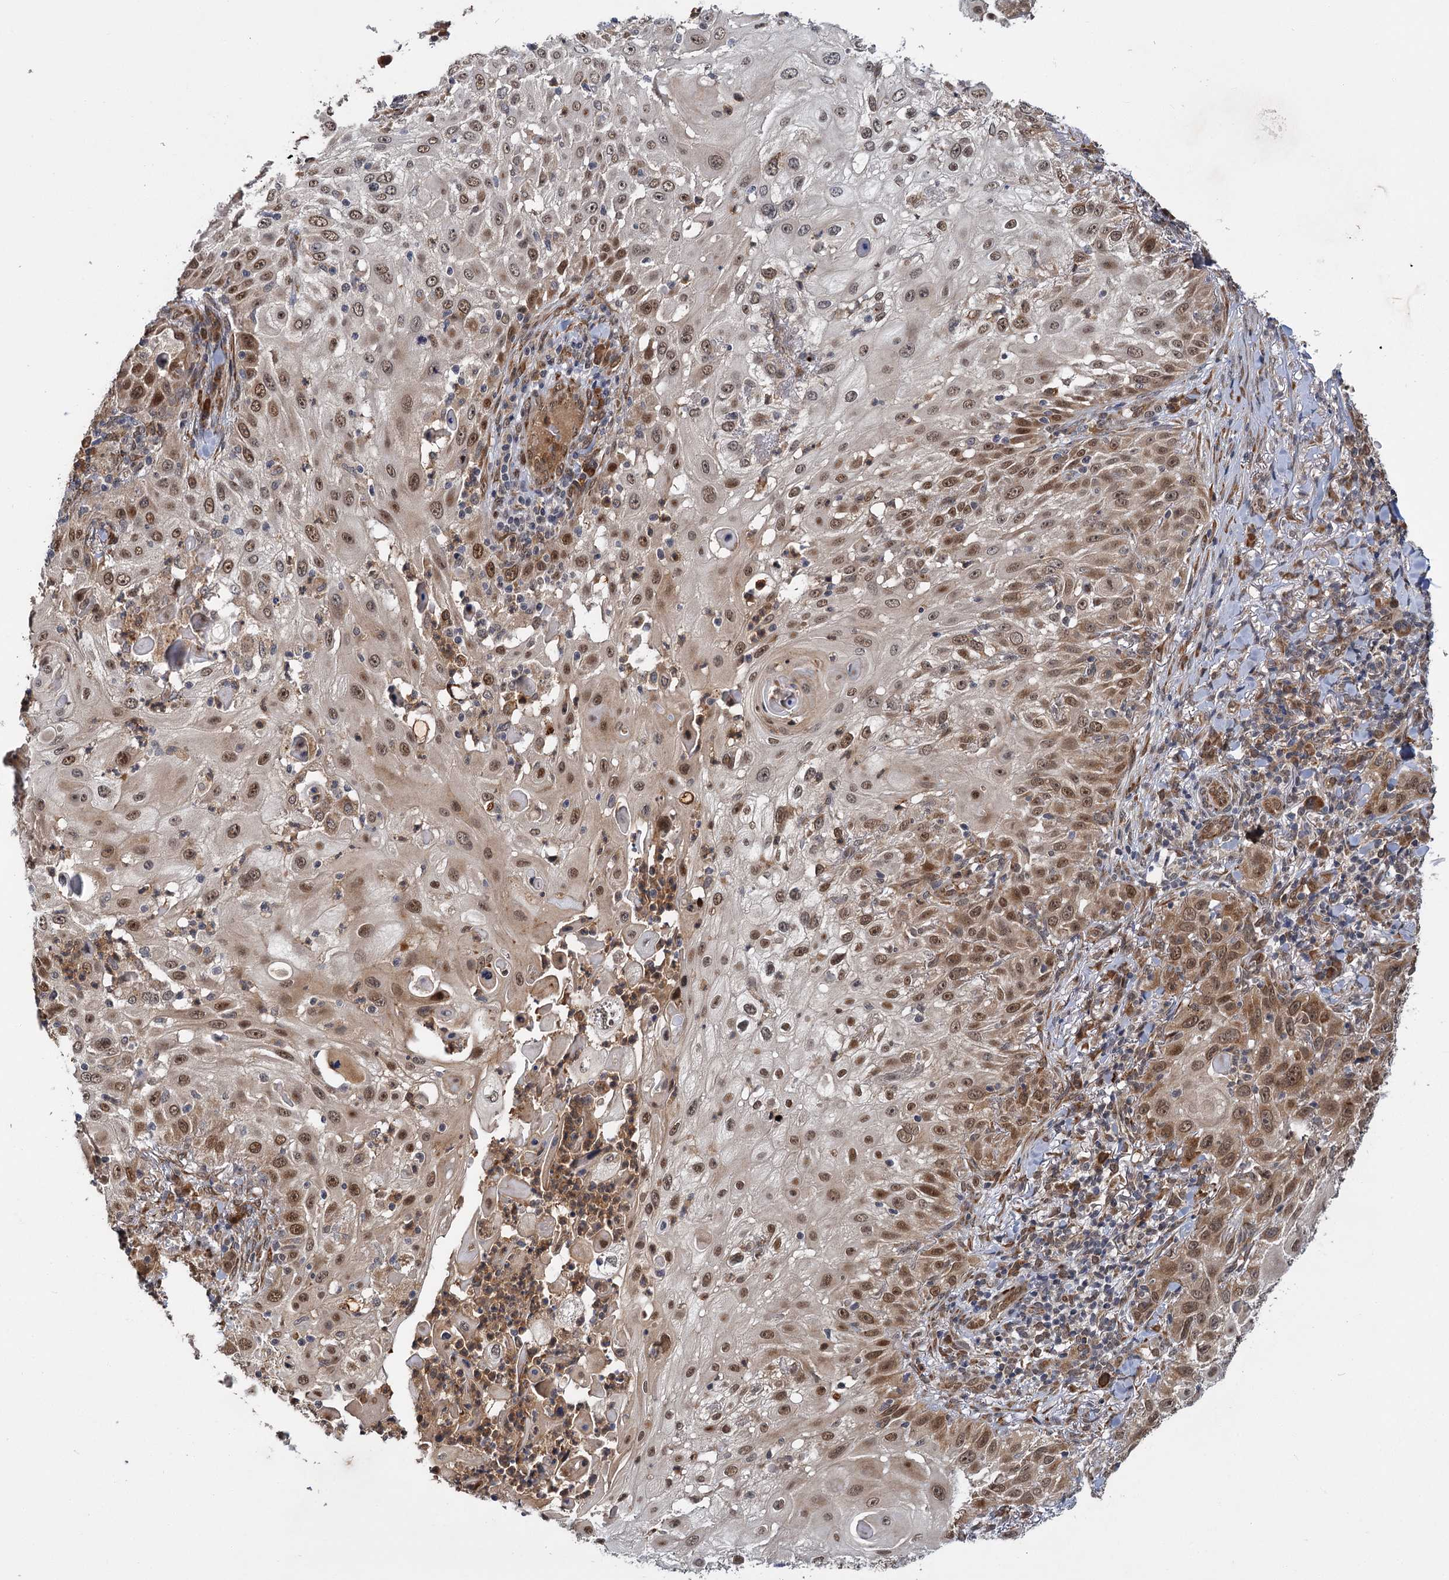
{"staining": {"intensity": "moderate", "quantity": ">75%", "location": "cytoplasmic/membranous,nuclear"}, "tissue": "skin cancer", "cell_type": "Tumor cells", "image_type": "cancer", "snomed": [{"axis": "morphology", "description": "Squamous cell carcinoma, NOS"}, {"axis": "topography", "description": "Skin"}], "caption": "The histopathology image displays immunohistochemical staining of skin cancer. There is moderate cytoplasmic/membranous and nuclear positivity is identified in about >75% of tumor cells. (Brightfield microscopy of DAB IHC at high magnification).", "gene": "APBA2", "patient": {"sex": "female", "age": 44}}